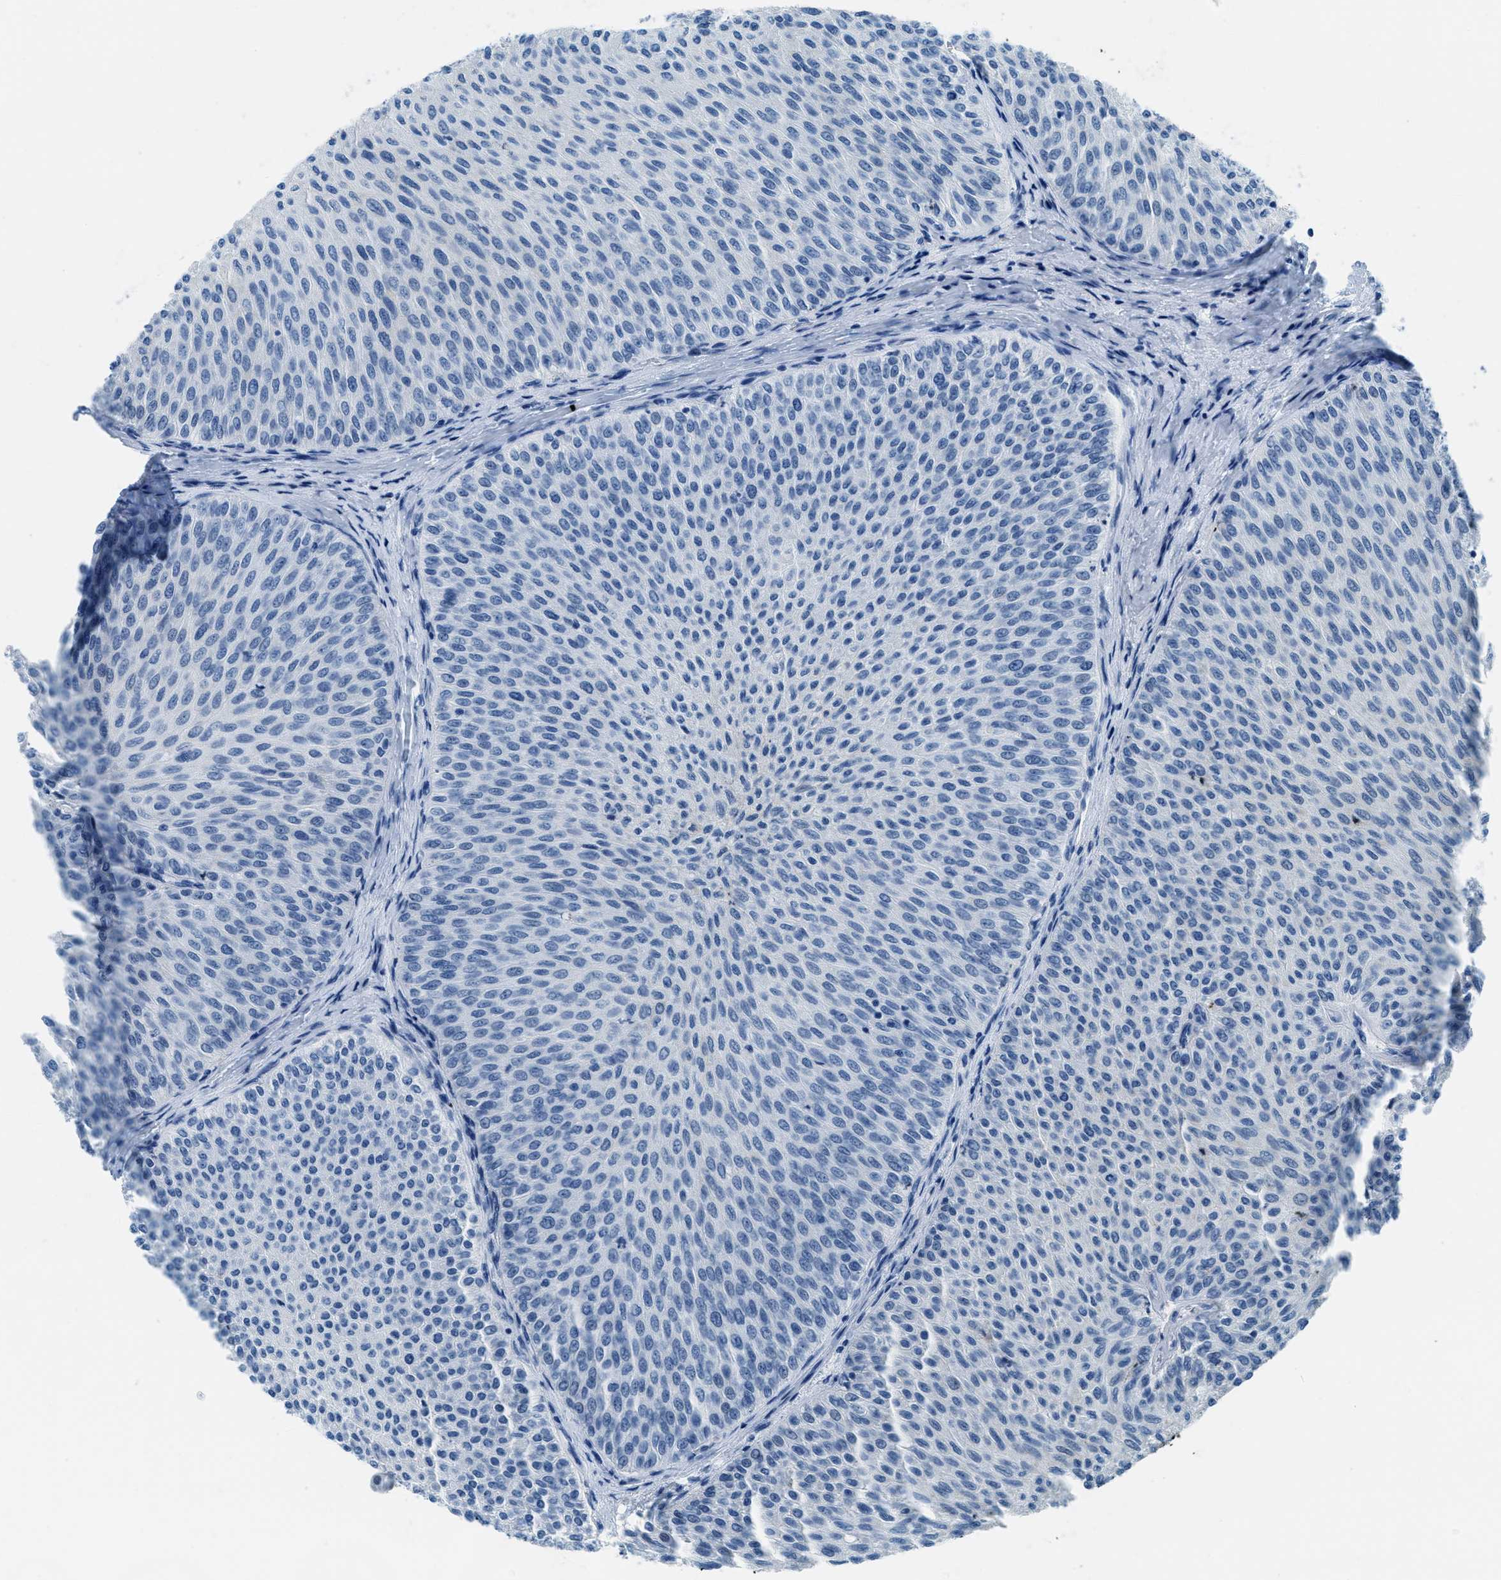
{"staining": {"intensity": "negative", "quantity": "none", "location": "none"}, "tissue": "urothelial cancer", "cell_type": "Tumor cells", "image_type": "cancer", "snomed": [{"axis": "morphology", "description": "Urothelial carcinoma, Low grade"}, {"axis": "topography", "description": "Urinary bladder"}], "caption": "Tumor cells show no significant protein staining in urothelial carcinoma (low-grade).", "gene": "PLA2G2A", "patient": {"sex": "male", "age": 78}}